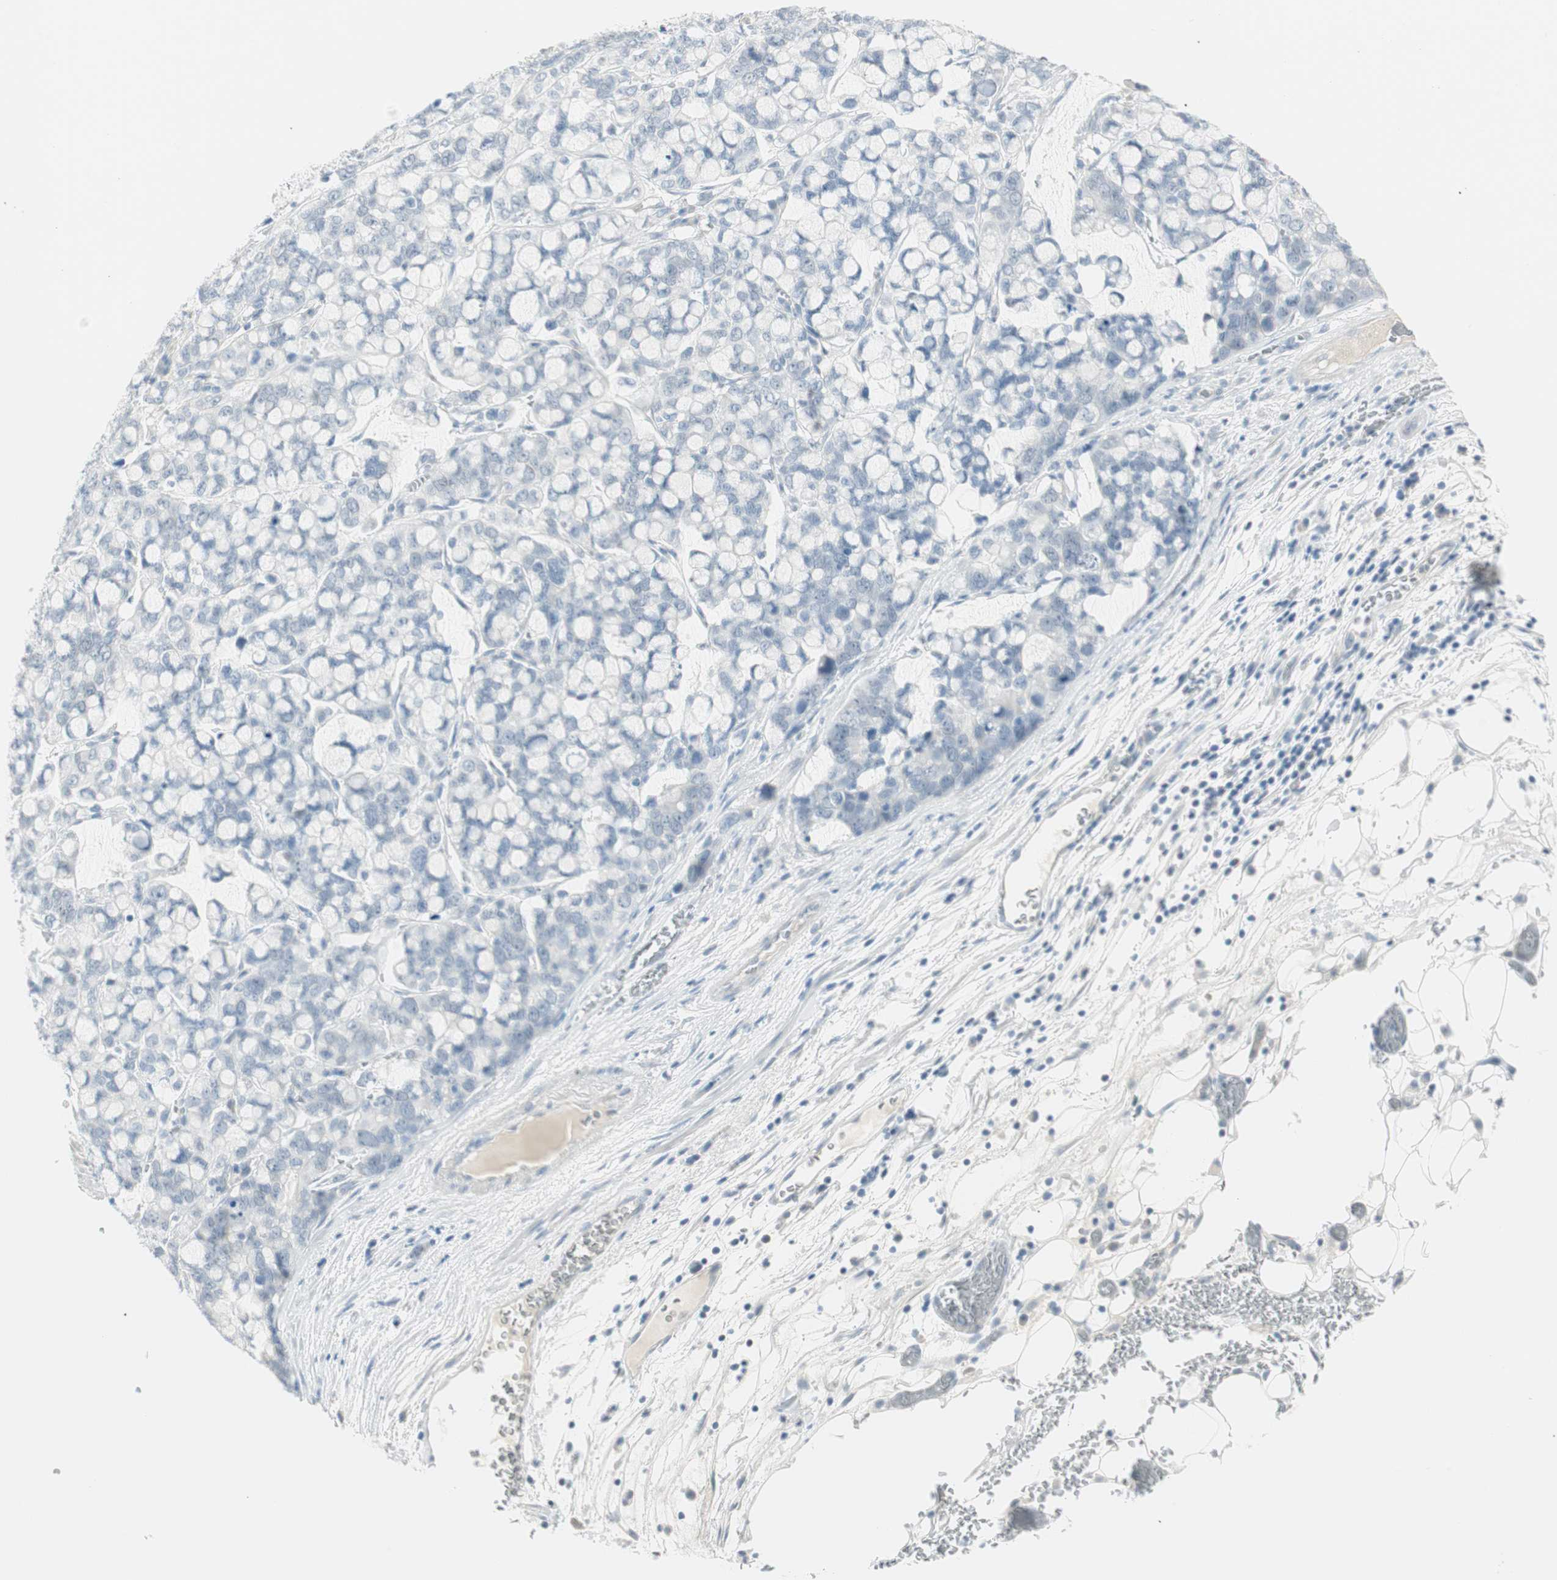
{"staining": {"intensity": "negative", "quantity": "none", "location": "none"}, "tissue": "stomach cancer", "cell_type": "Tumor cells", "image_type": "cancer", "snomed": [{"axis": "morphology", "description": "Adenocarcinoma, NOS"}, {"axis": "topography", "description": "Stomach, lower"}], "caption": "Immunohistochemistry (IHC) photomicrograph of neoplastic tissue: human stomach adenocarcinoma stained with DAB (3,3'-diaminobenzidine) exhibits no significant protein expression in tumor cells.", "gene": "MLLT10", "patient": {"sex": "male", "age": 84}}